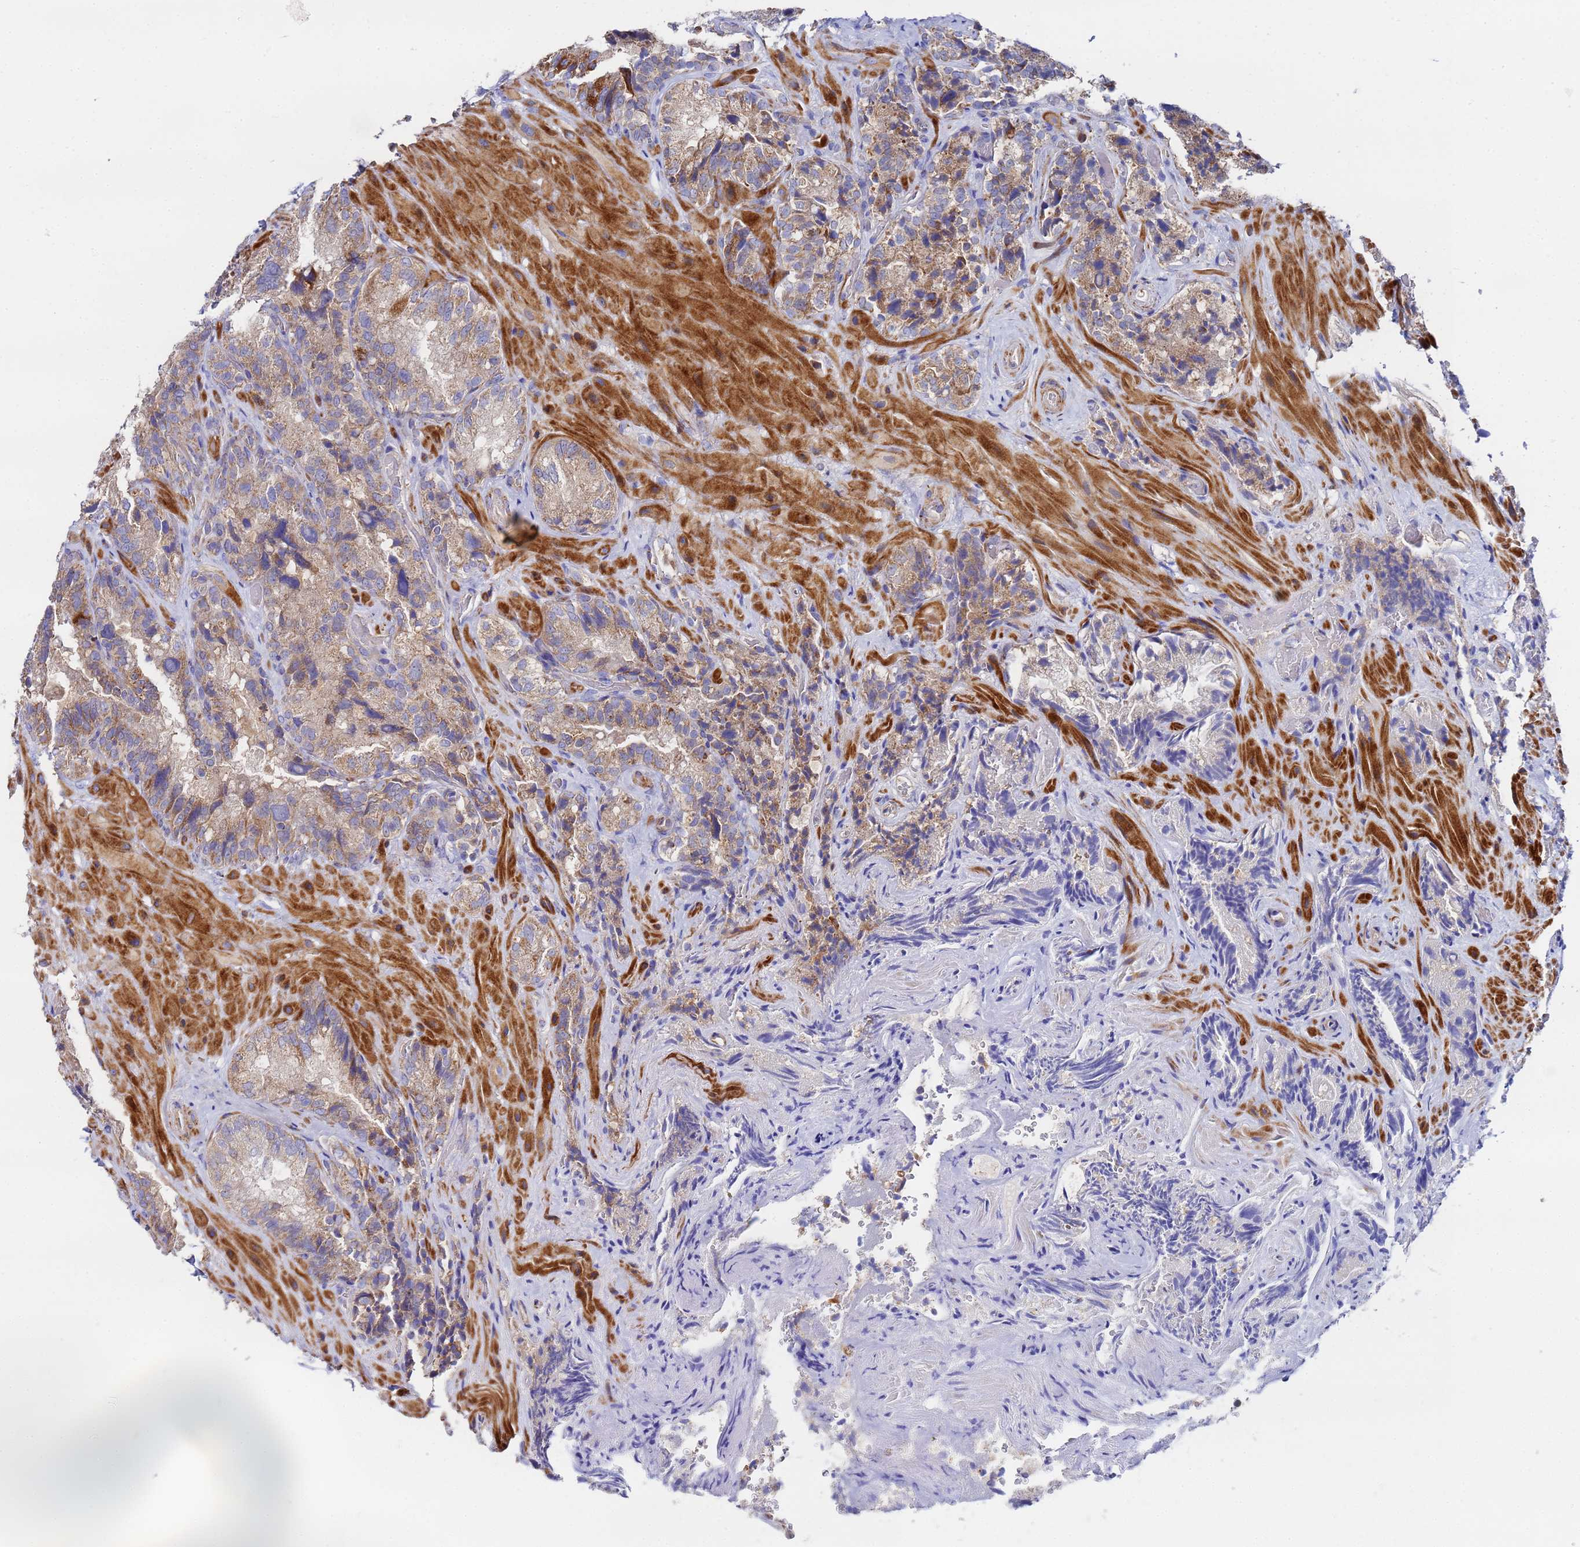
{"staining": {"intensity": "moderate", "quantity": "25%-75%", "location": "cytoplasmic/membranous"}, "tissue": "seminal vesicle", "cell_type": "Glandular cells", "image_type": "normal", "snomed": [{"axis": "morphology", "description": "Normal tissue, NOS"}, {"axis": "topography", "description": "Prostate and seminal vesicle, NOS"}, {"axis": "topography", "description": "Prostate"}, {"axis": "topography", "description": "Seminal veicle"}], "caption": "Immunohistochemical staining of unremarkable seminal vesicle exhibits medium levels of moderate cytoplasmic/membranous expression in about 25%-75% of glandular cells.", "gene": "FAHD2A", "patient": {"sex": "male", "age": 67}}